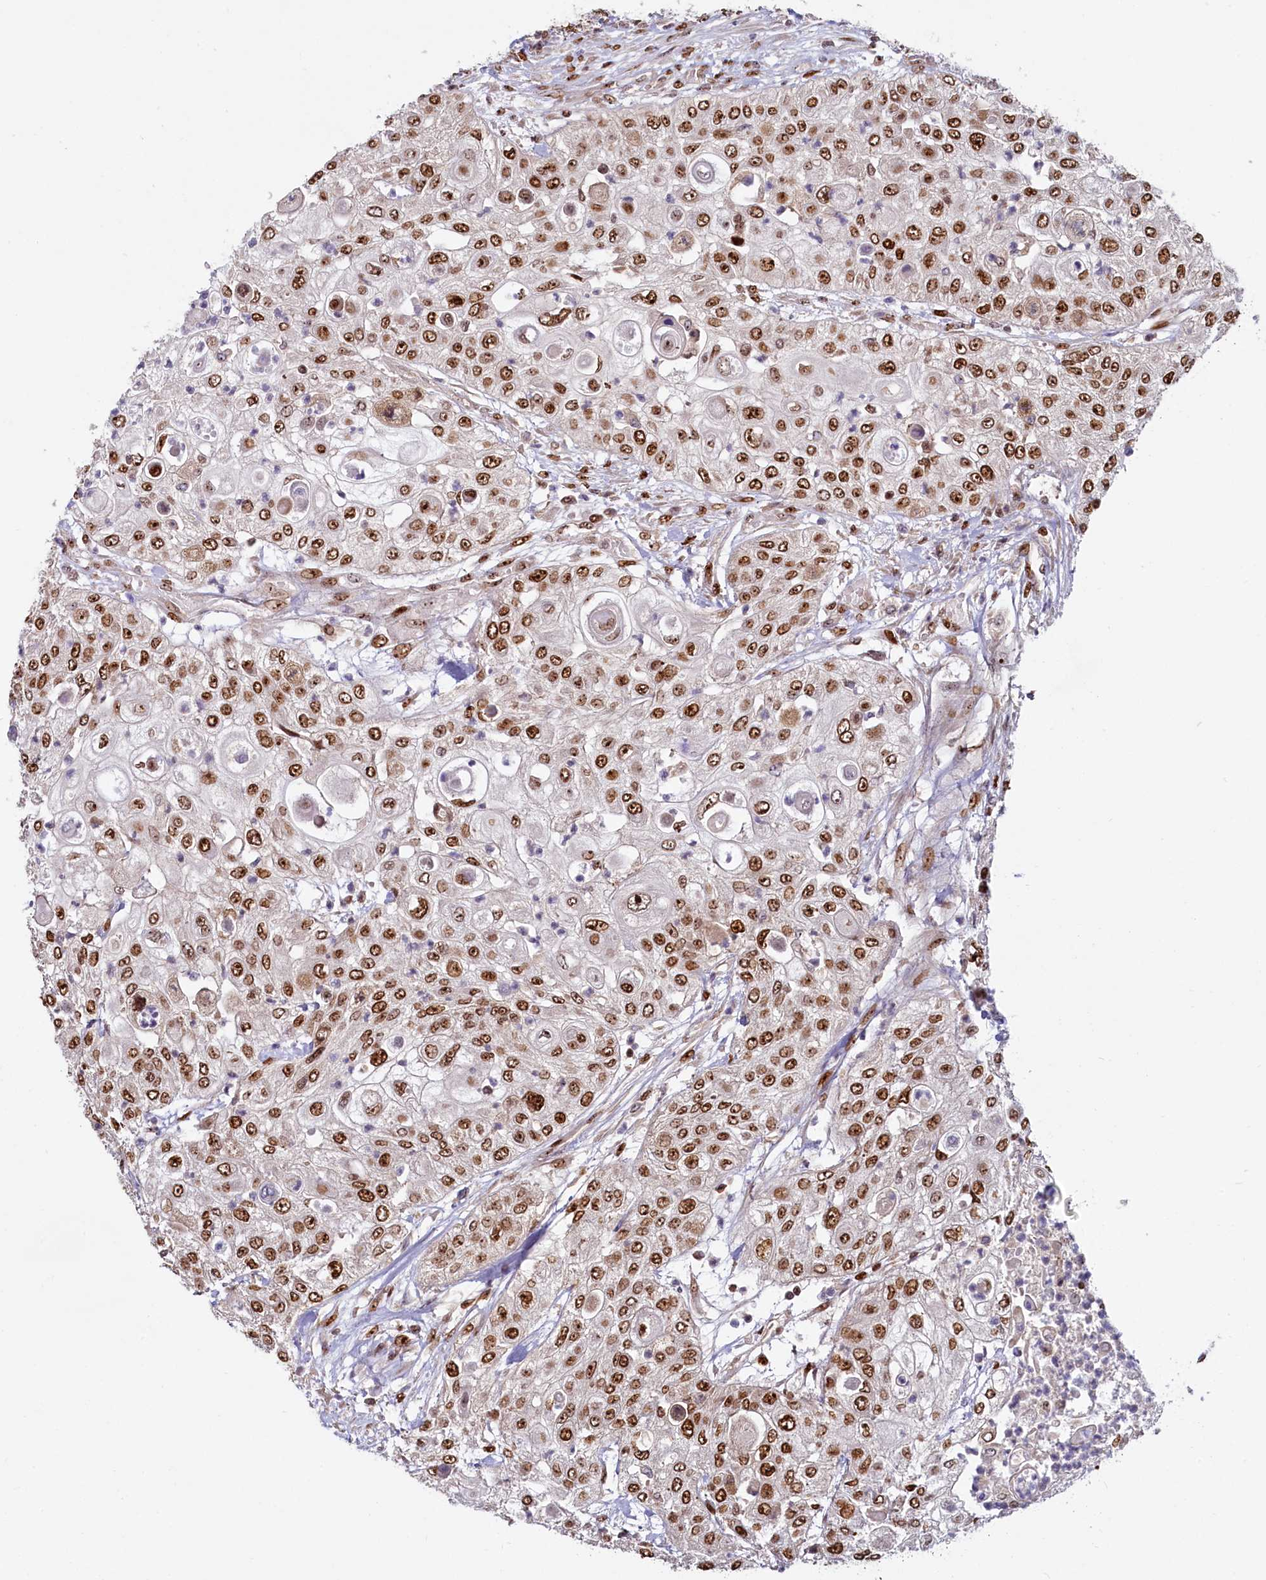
{"staining": {"intensity": "moderate", "quantity": ">75%", "location": "nuclear"}, "tissue": "urothelial cancer", "cell_type": "Tumor cells", "image_type": "cancer", "snomed": [{"axis": "morphology", "description": "Urothelial carcinoma, High grade"}, {"axis": "topography", "description": "Urinary bladder"}], "caption": "High-magnification brightfield microscopy of urothelial cancer stained with DAB (3,3'-diaminobenzidine) (brown) and counterstained with hematoxylin (blue). tumor cells exhibit moderate nuclear expression is appreciated in about>75% of cells. (DAB IHC with brightfield microscopy, high magnification).", "gene": "TCOF1", "patient": {"sex": "female", "age": 79}}